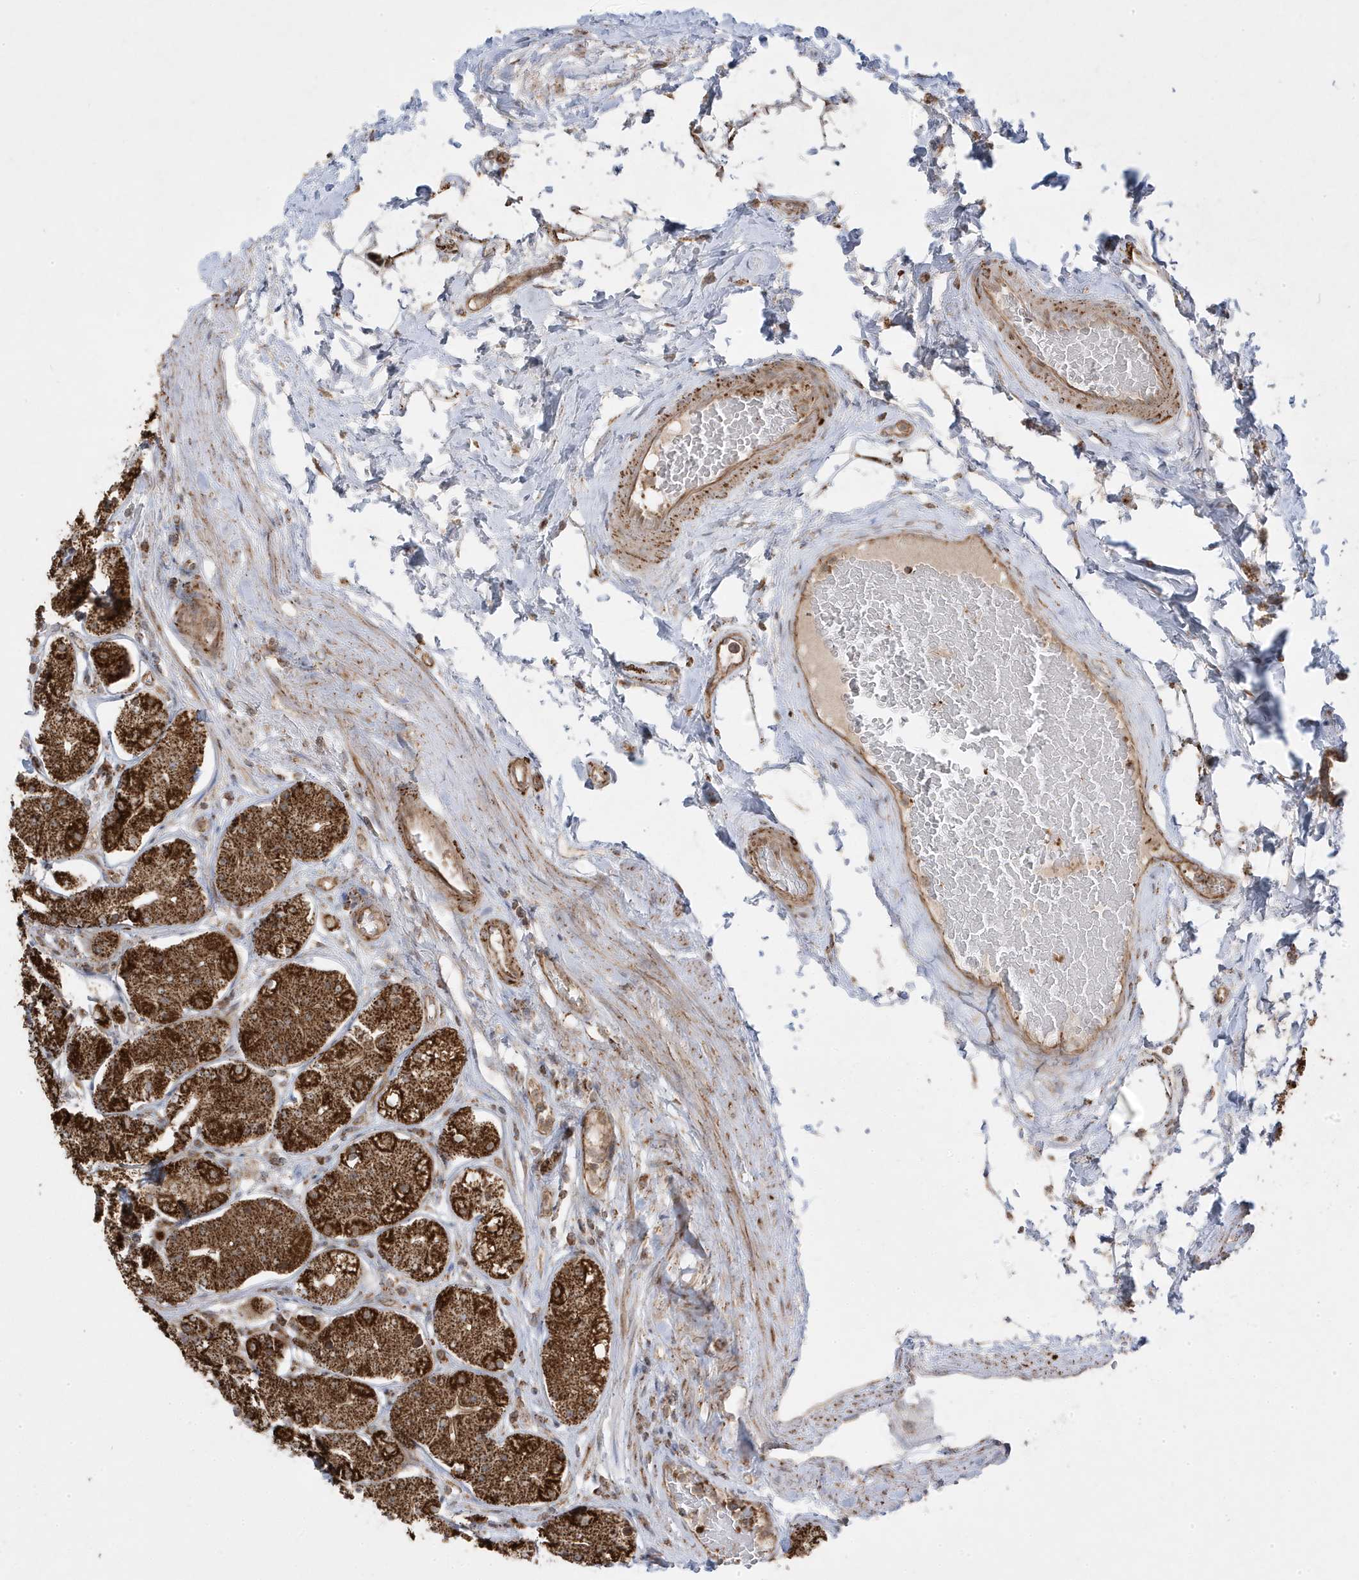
{"staining": {"intensity": "strong", "quantity": ">75%", "location": "cytoplasmic/membranous"}, "tissue": "stomach", "cell_type": "Glandular cells", "image_type": "normal", "snomed": [{"axis": "morphology", "description": "Normal tissue, NOS"}, {"axis": "topography", "description": "Stomach"}, {"axis": "topography", "description": "Stomach, lower"}], "caption": "Stomach stained with DAB (3,3'-diaminobenzidine) immunohistochemistry displays high levels of strong cytoplasmic/membranous expression in about >75% of glandular cells.", "gene": "CLUAP1", "patient": {"sex": "female", "age": 56}}